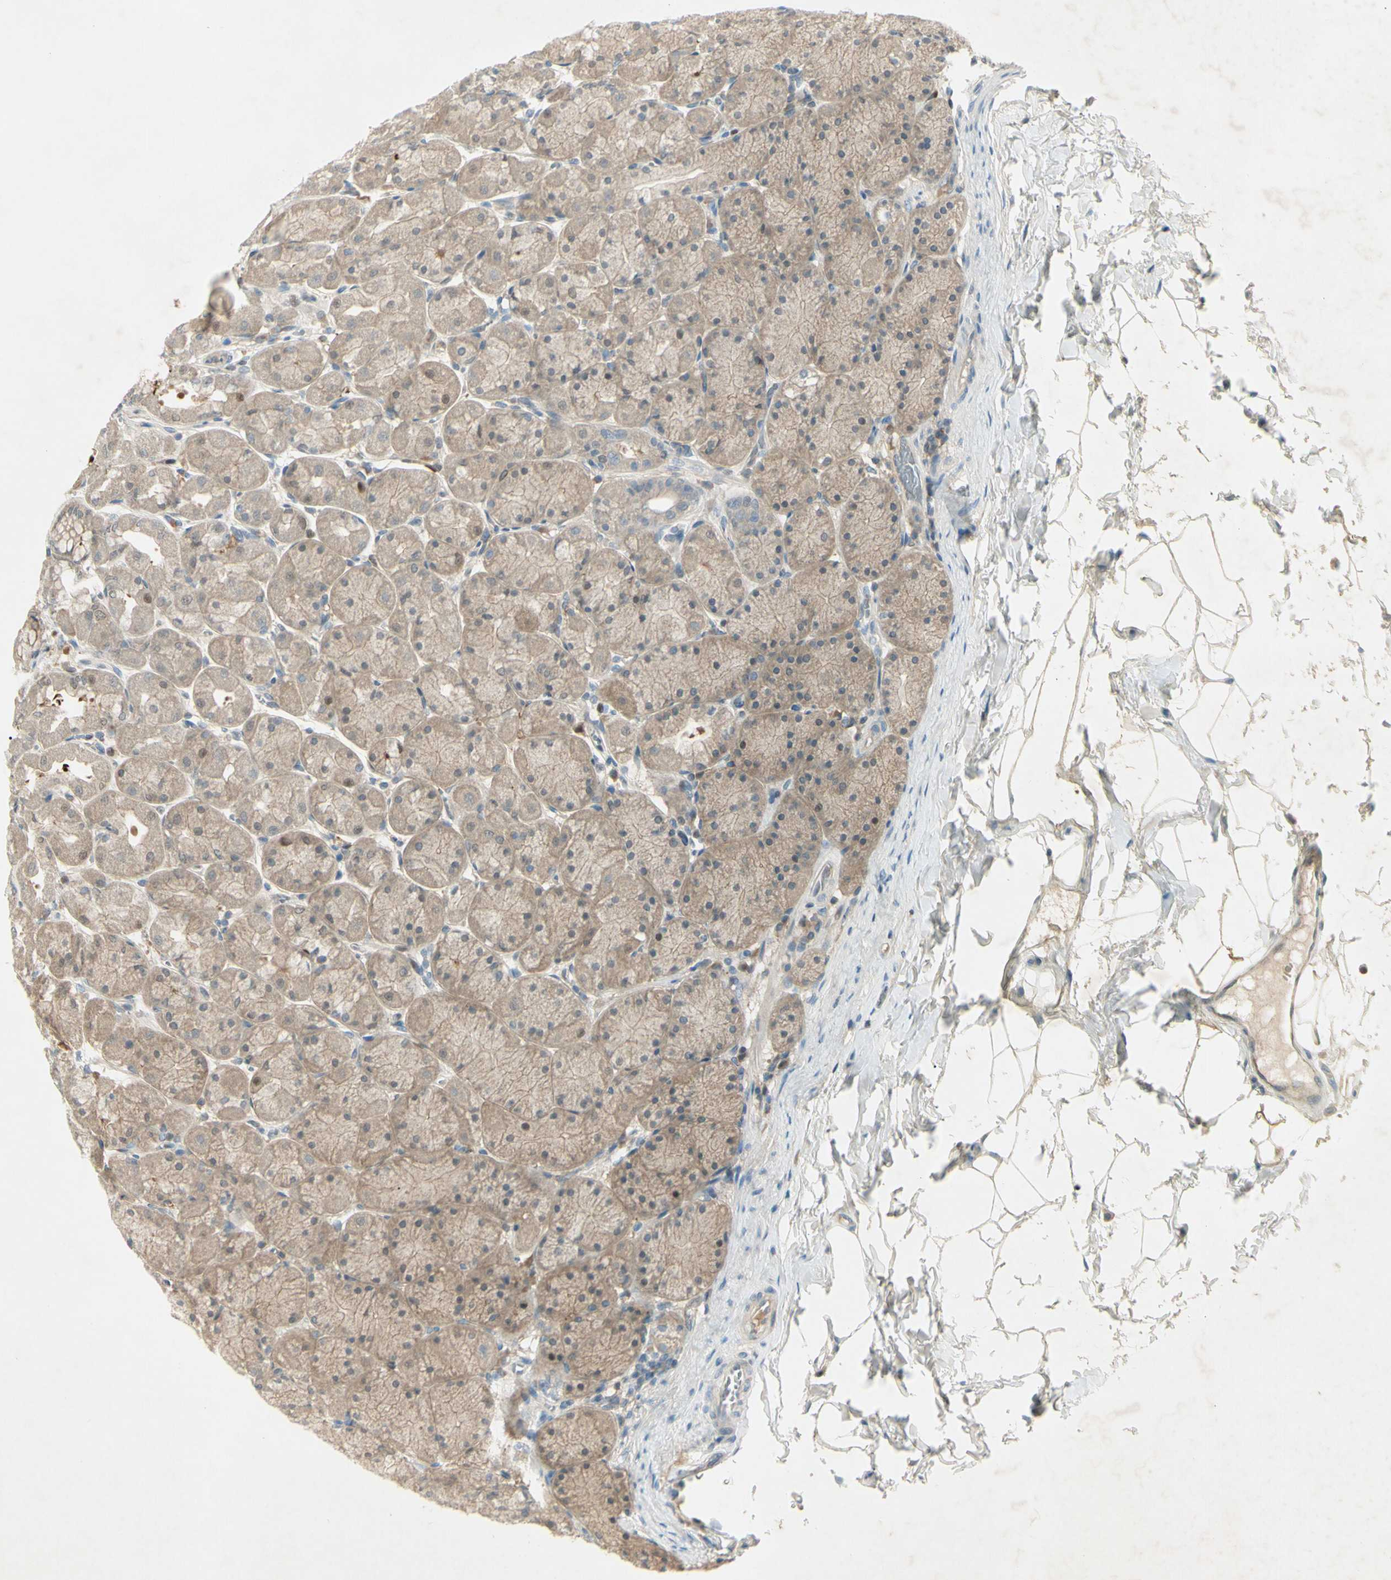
{"staining": {"intensity": "moderate", "quantity": ">75%", "location": "cytoplasmic/membranous"}, "tissue": "stomach", "cell_type": "Glandular cells", "image_type": "normal", "snomed": [{"axis": "morphology", "description": "Normal tissue, NOS"}, {"axis": "topography", "description": "Stomach, upper"}], "caption": "This is a photomicrograph of IHC staining of normal stomach, which shows moderate staining in the cytoplasmic/membranous of glandular cells.", "gene": "C1orf159", "patient": {"sex": "female", "age": 56}}